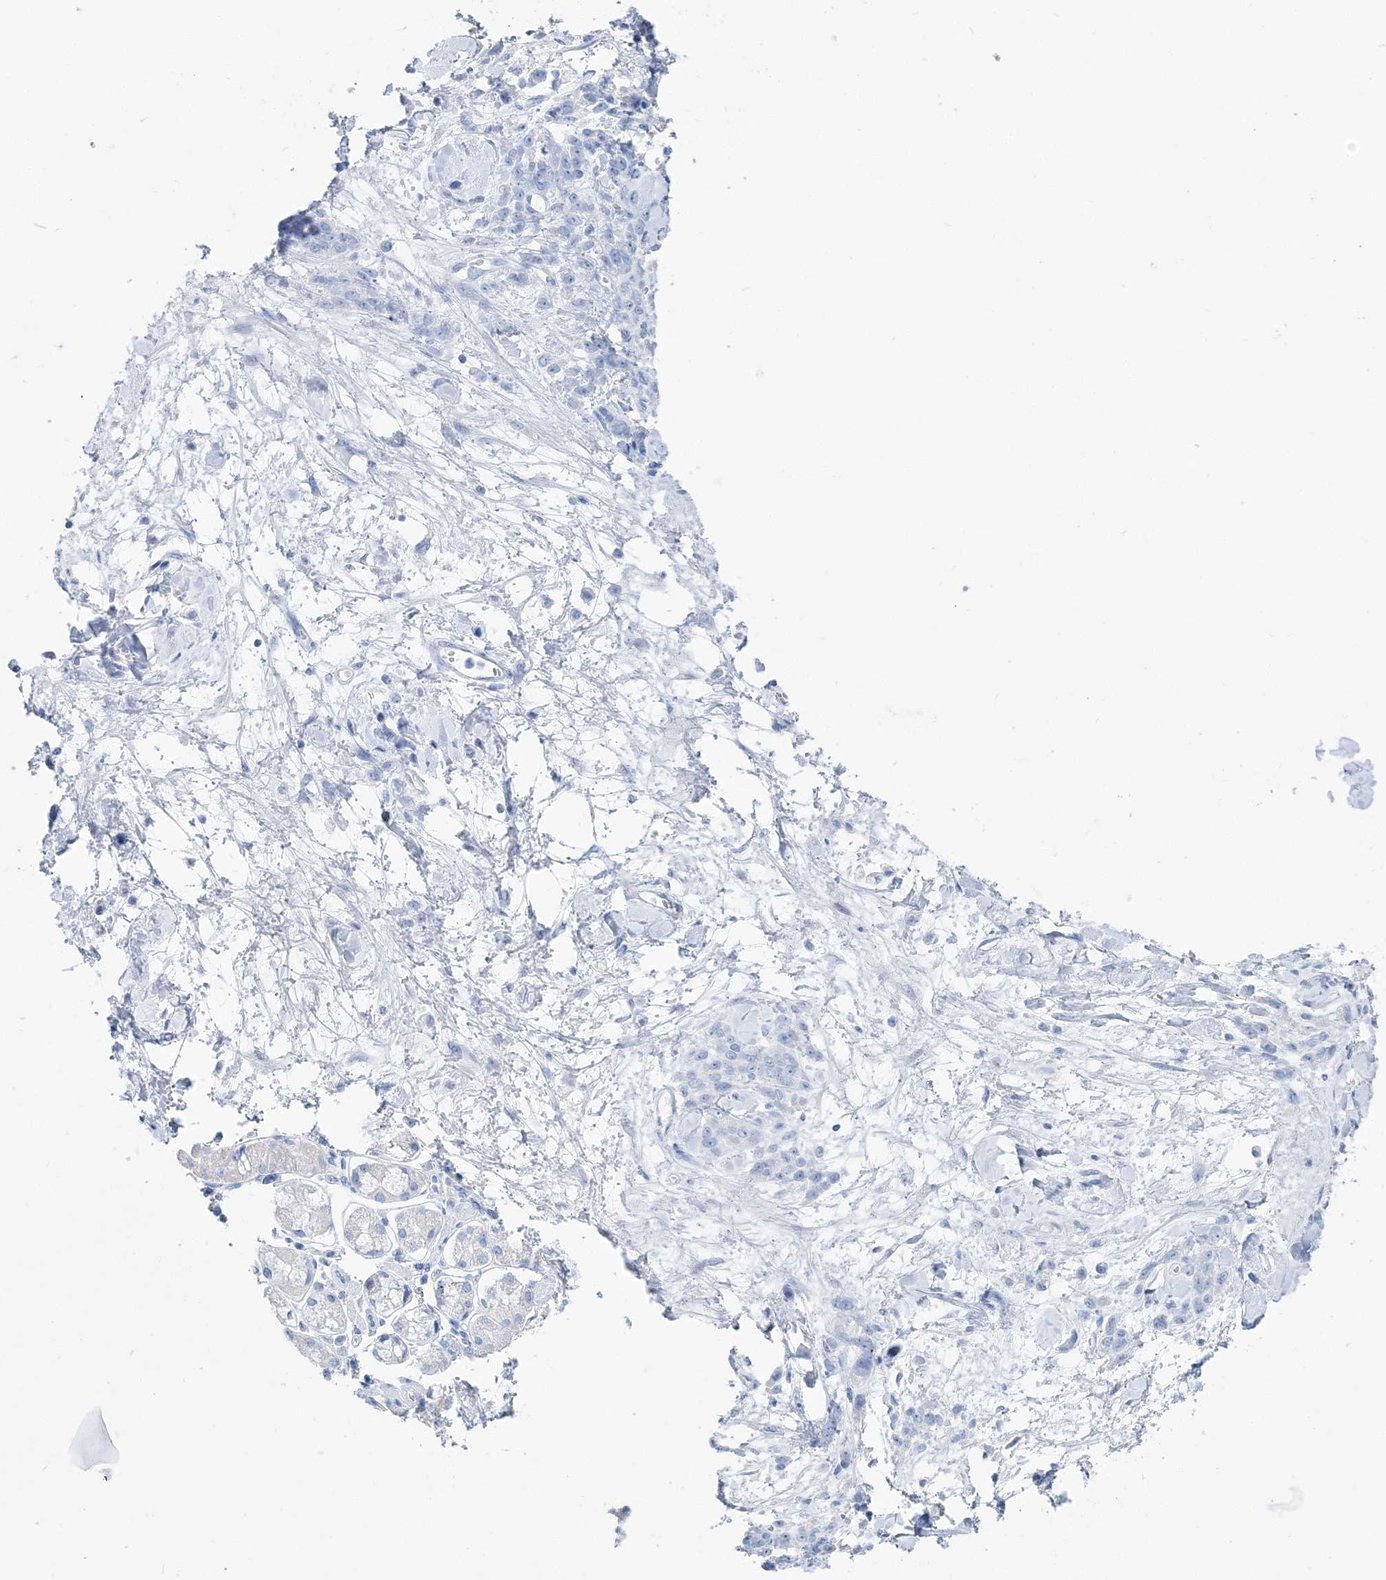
{"staining": {"intensity": "negative", "quantity": "none", "location": "none"}, "tissue": "stomach cancer", "cell_type": "Tumor cells", "image_type": "cancer", "snomed": [{"axis": "morphology", "description": "Normal tissue, NOS"}, {"axis": "morphology", "description": "Adenocarcinoma, NOS"}, {"axis": "topography", "description": "Stomach"}], "caption": "High power microscopy histopathology image of an immunohistochemistry (IHC) image of stomach cancer (adenocarcinoma), revealing no significant positivity in tumor cells. The staining was performed using DAB (3,3'-diaminobenzidine) to visualize the protein expression in brown, while the nuclei were stained in blue with hematoxylin (Magnification: 20x).", "gene": "TSPYL6", "patient": {"sex": "male", "age": 82}}